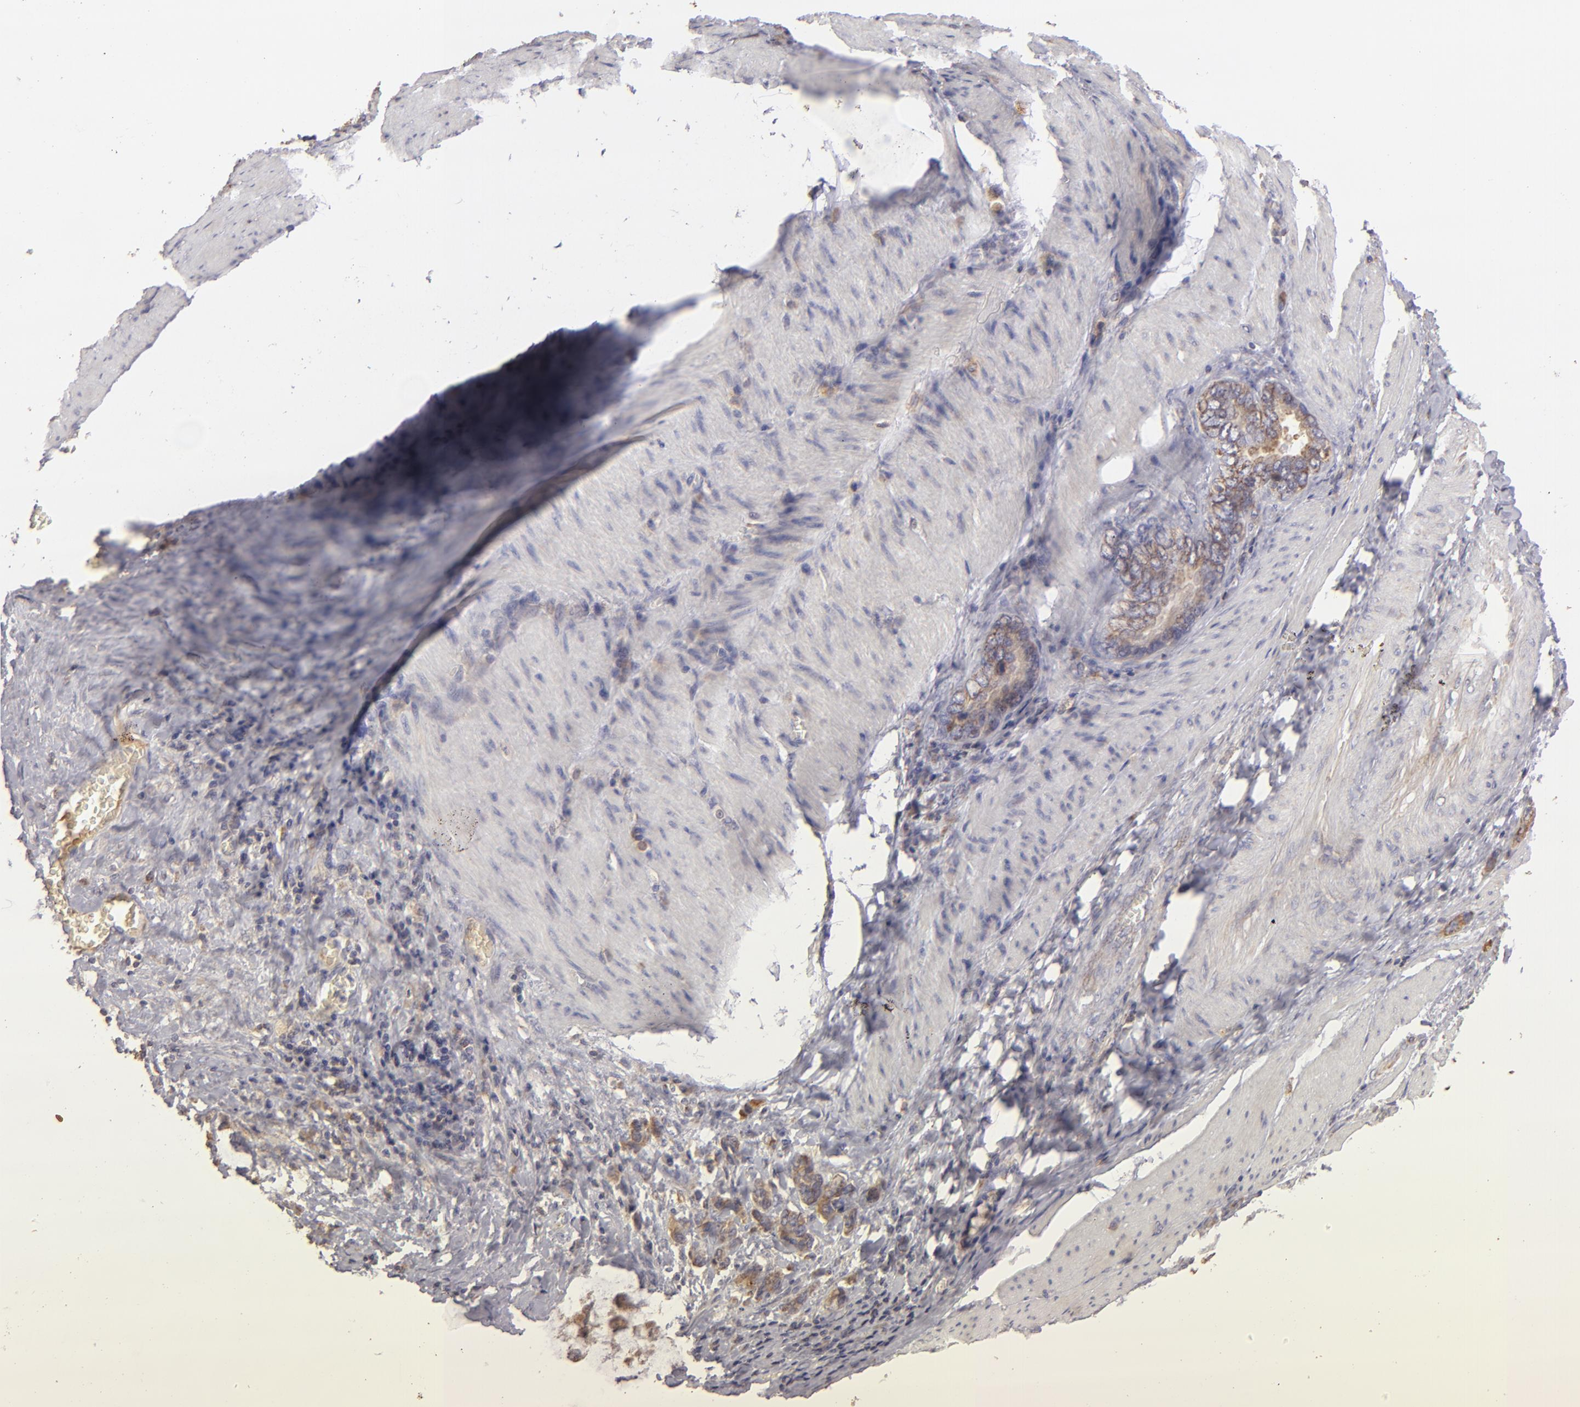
{"staining": {"intensity": "weak", "quantity": ">75%", "location": "cytoplasmic/membranous"}, "tissue": "stomach cancer", "cell_type": "Tumor cells", "image_type": "cancer", "snomed": [{"axis": "morphology", "description": "Adenocarcinoma, NOS"}, {"axis": "topography", "description": "Stomach"}], "caption": "This photomicrograph displays immunohistochemistry staining of human stomach cancer, with low weak cytoplasmic/membranous expression in approximately >75% of tumor cells.", "gene": "CFB", "patient": {"sex": "male", "age": 78}}